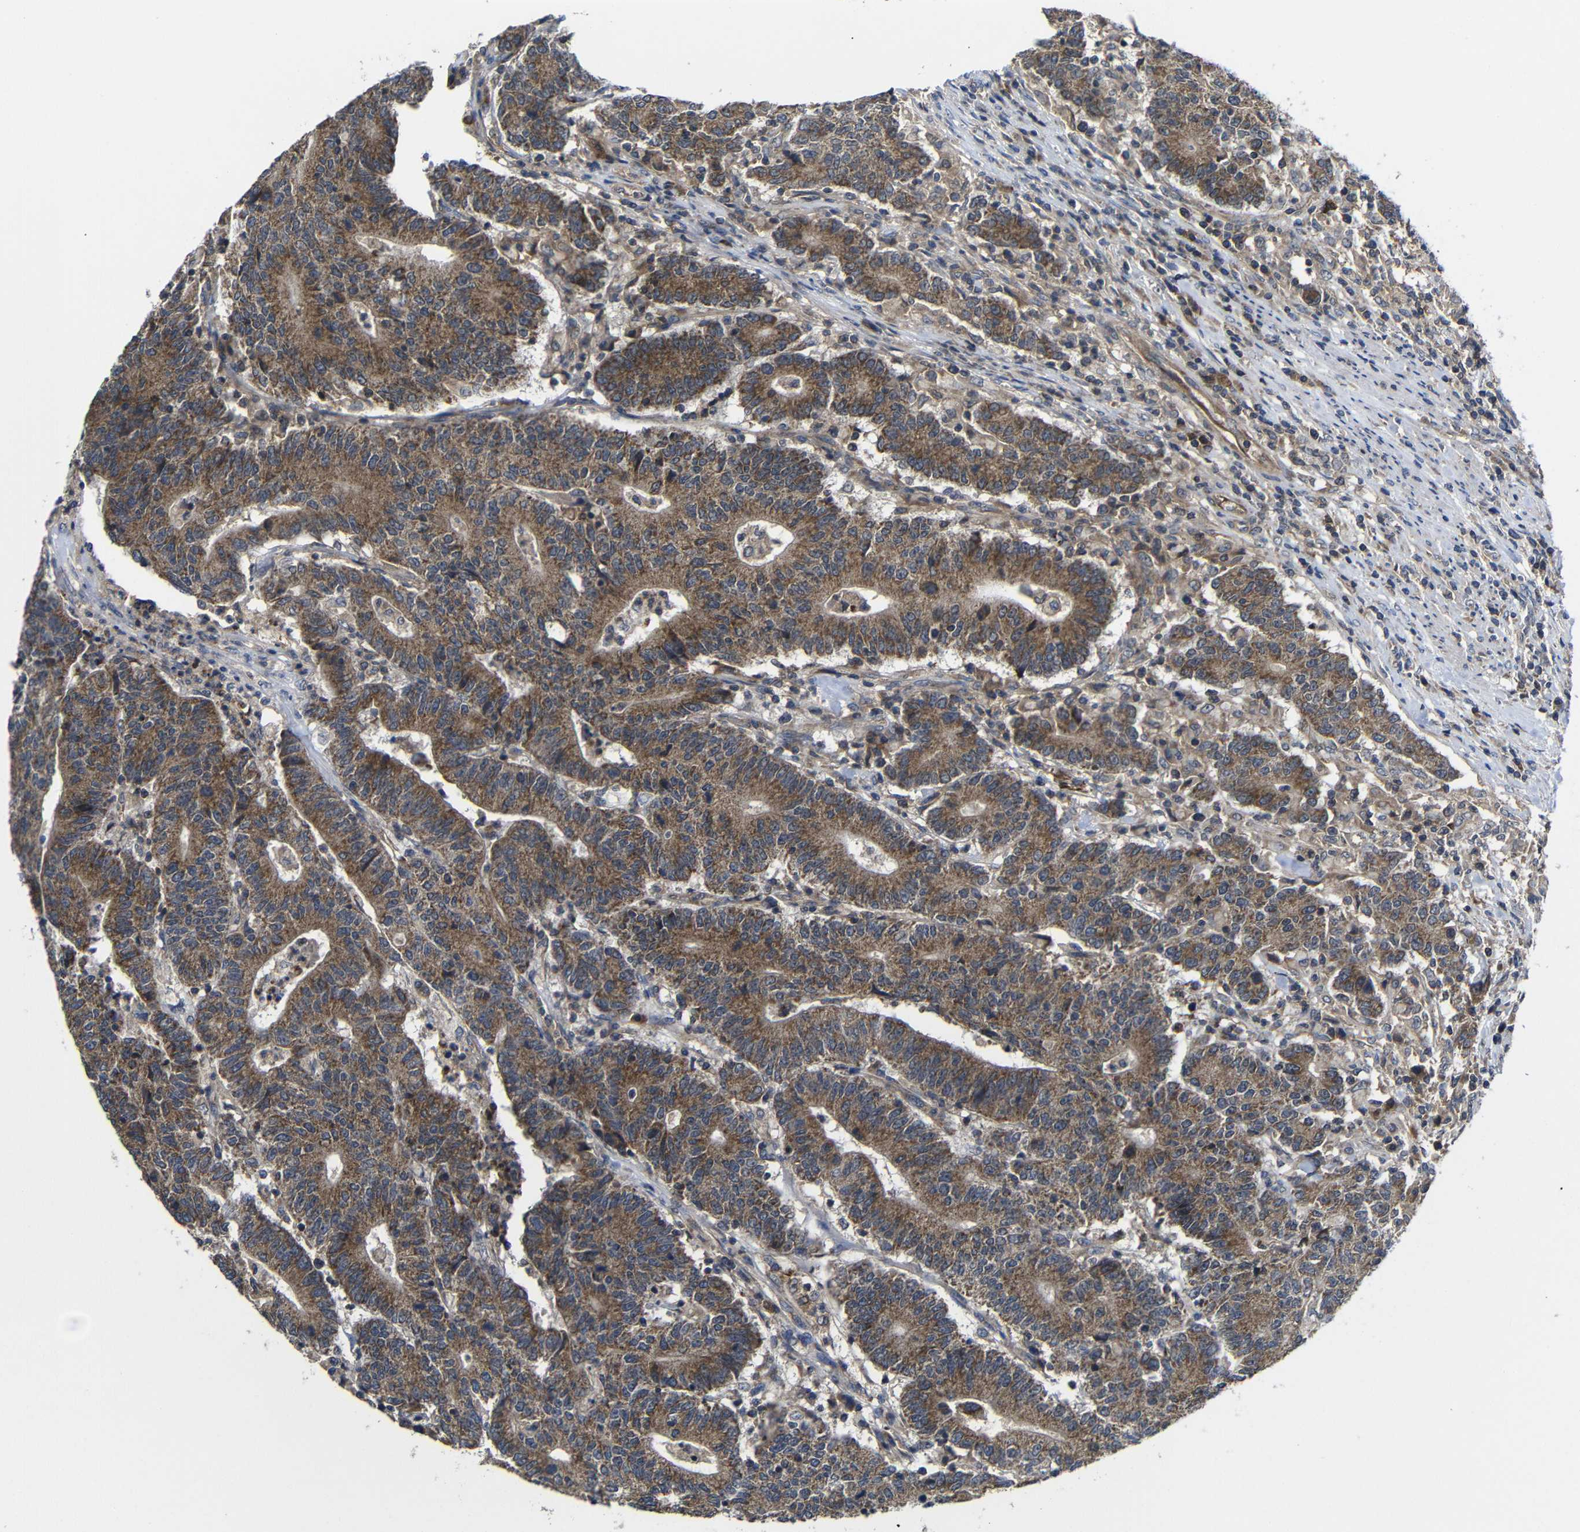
{"staining": {"intensity": "moderate", "quantity": ">75%", "location": "cytoplasmic/membranous"}, "tissue": "colorectal cancer", "cell_type": "Tumor cells", "image_type": "cancer", "snomed": [{"axis": "morphology", "description": "Normal tissue, NOS"}, {"axis": "morphology", "description": "Adenocarcinoma, NOS"}, {"axis": "topography", "description": "Colon"}], "caption": "Immunohistochemistry image of neoplastic tissue: human adenocarcinoma (colorectal) stained using immunohistochemistry exhibits medium levels of moderate protein expression localized specifically in the cytoplasmic/membranous of tumor cells, appearing as a cytoplasmic/membranous brown color.", "gene": "LPAR5", "patient": {"sex": "female", "age": 75}}